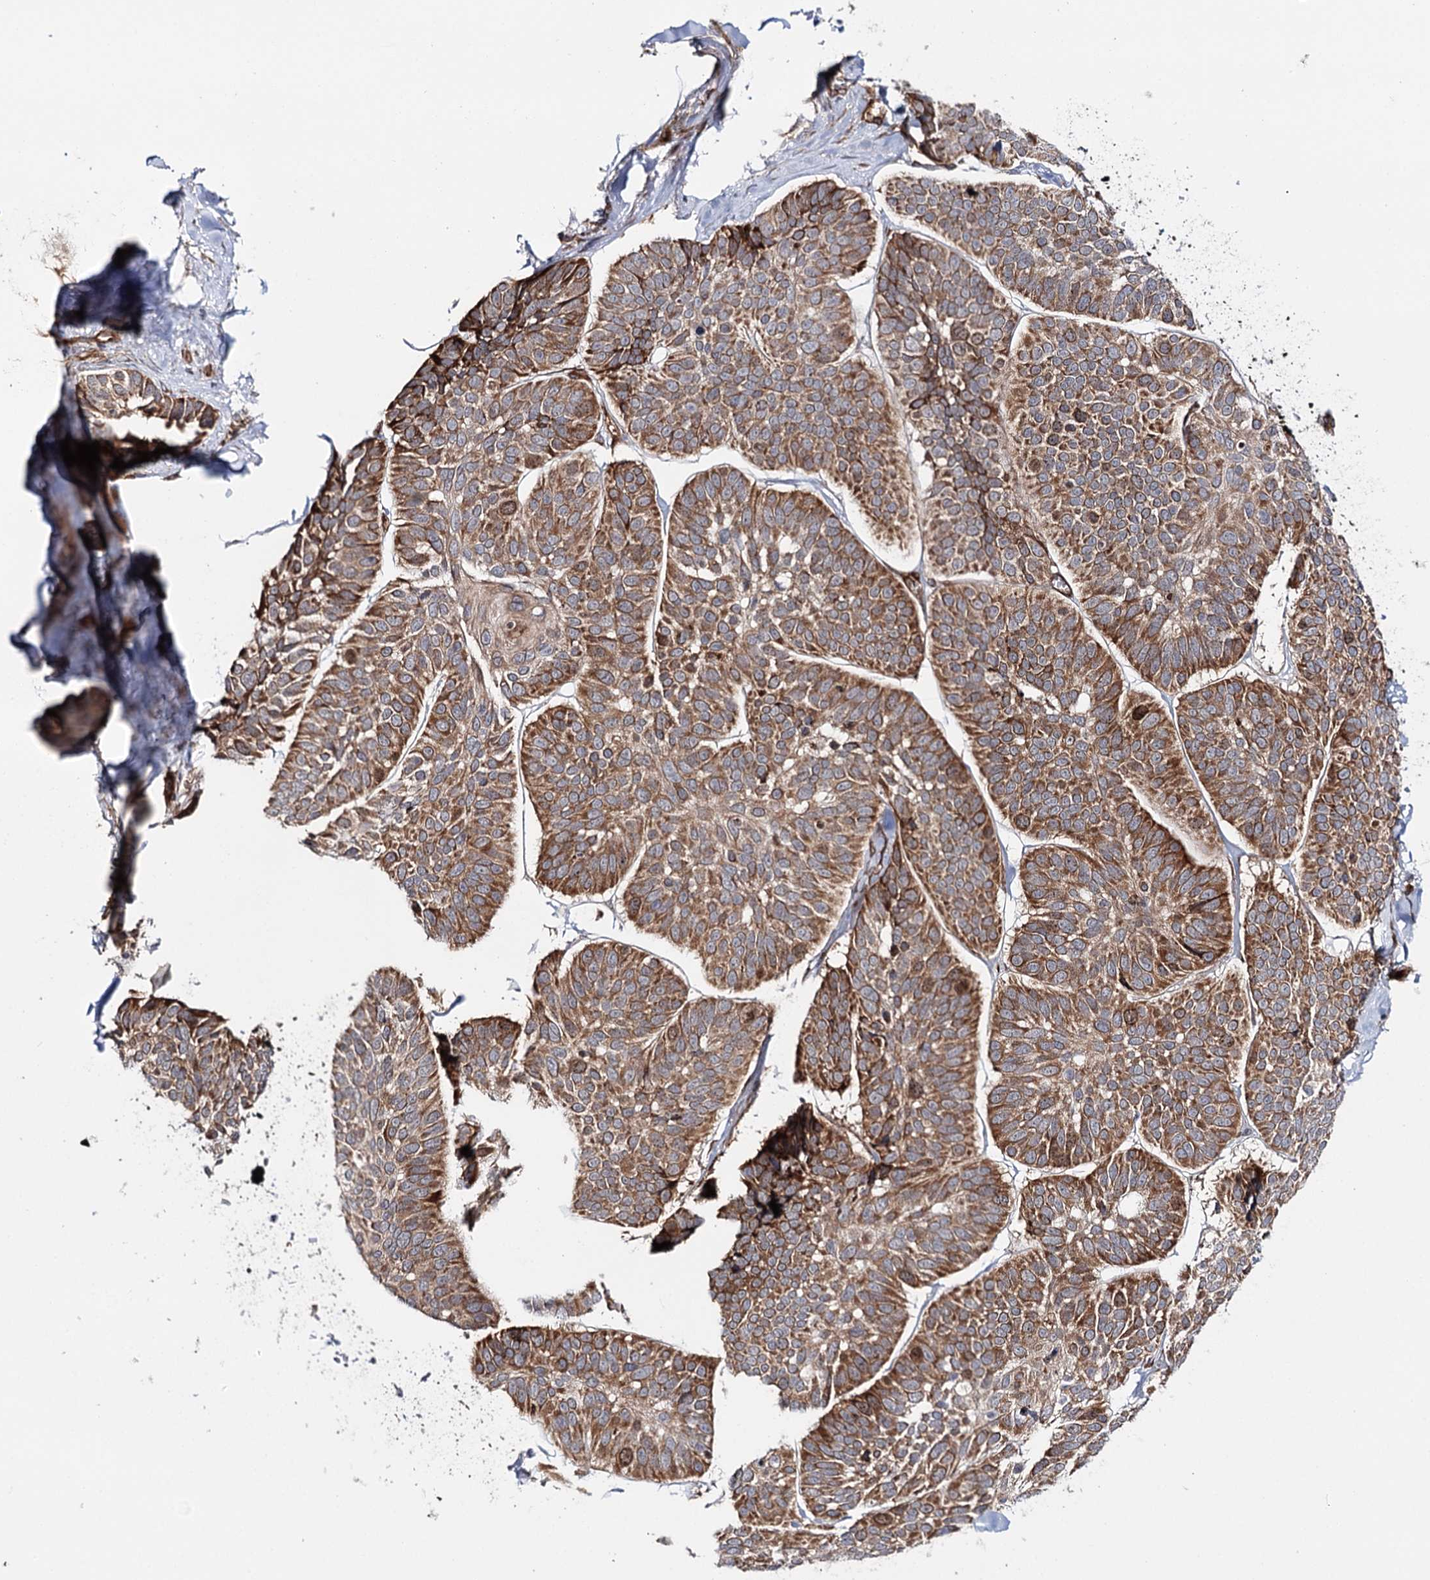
{"staining": {"intensity": "moderate", "quantity": ">75%", "location": "cytoplasmic/membranous"}, "tissue": "skin cancer", "cell_type": "Tumor cells", "image_type": "cancer", "snomed": [{"axis": "morphology", "description": "Basal cell carcinoma"}, {"axis": "topography", "description": "Skin"}], "caption": "Moderate cytoplasmic/membranous expression for a protein is present in about >75% of tumor cells of skin cancer (basal cell carcinoma) using immunohistochemistry (IHC).", "gene": "MKNK1", "patient": {"sex": "male", "age": 62}}